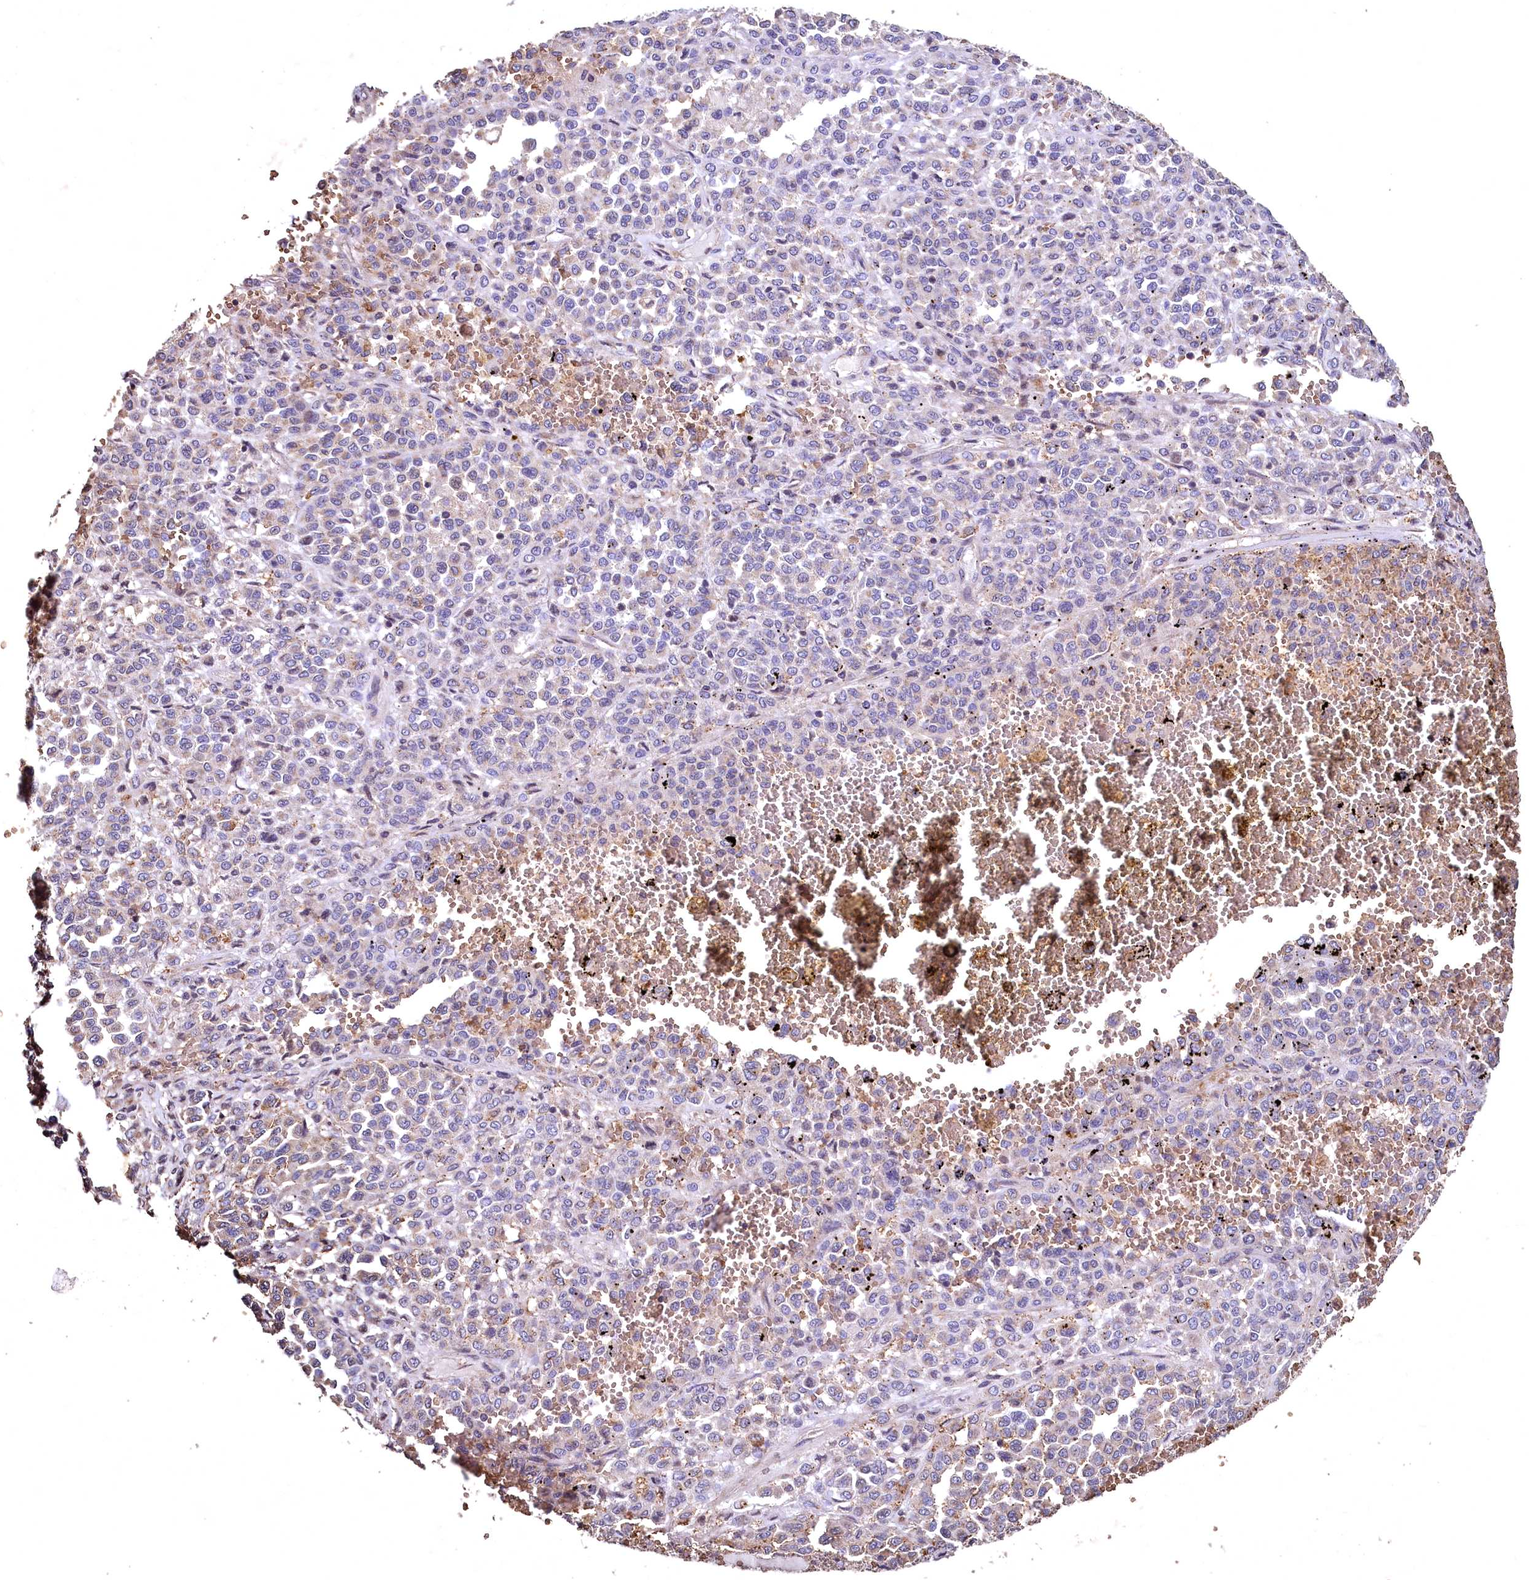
{"staining": {"intensity": "negative", "quantity": "none", "location": "none"}, "tissue": "melanoma", "cell_type": "Tumor cells", "image_type": "cancer", "snomed": [{"axis": "morphology", "description": "Malignant melanoma, Metastatic site"}, {"axis": "topography", "description": "Pancreas"}], "caption": "Immunohistochemistry of human melanoma displays no staining in tumor cells. Brightfield microscopy of immunohistochemistry stained with DAB (brown) and hematoxylin (blue), captured at high magnification.", "gene": "SPTA1", "patient": {"sex": "female", "age": 30}}